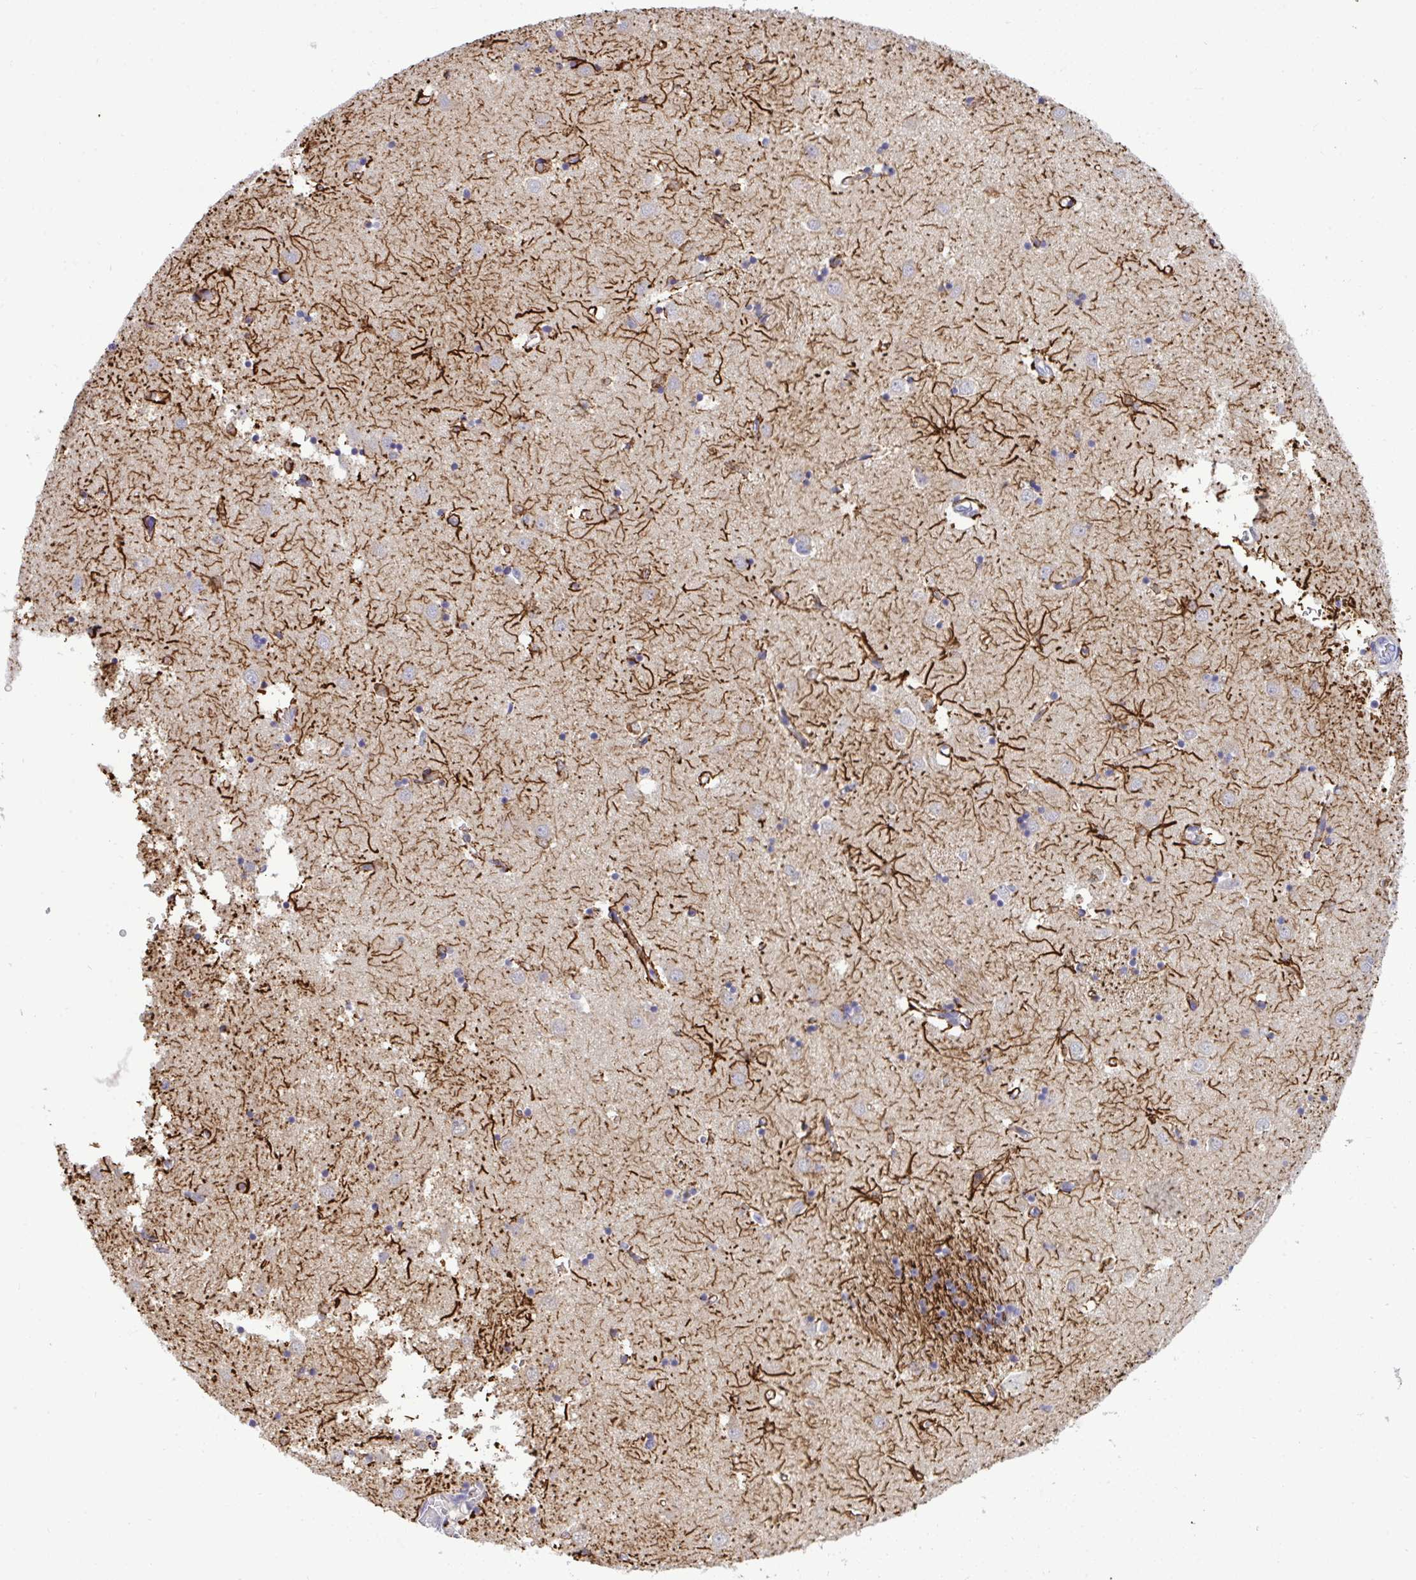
{"staining": {"intensity": "strong", "quantity": "<25%", "location": "cytoplasmic/membranous"}, "tissue": "caudate", "cell_type": "Glial cells", "image_type": "normal", "snomed": [{"axis": "morphology", "description": "Normal tissue, NOS"}, {"axis": "topography", "description": "Lateral ventricle wall"}], "caption": "Immunohistochemistry histopathology image of normal caudate: human caudate stained using immunohistochemistry demonstrates medium levels of strong protein expression localized specifically in the cytoplasmic/membranous of glial cells, appearing as a cytoplasmic/membranous brown color.", "gene": "THOP1", "patient": {"sex": "male", "age": 70}}